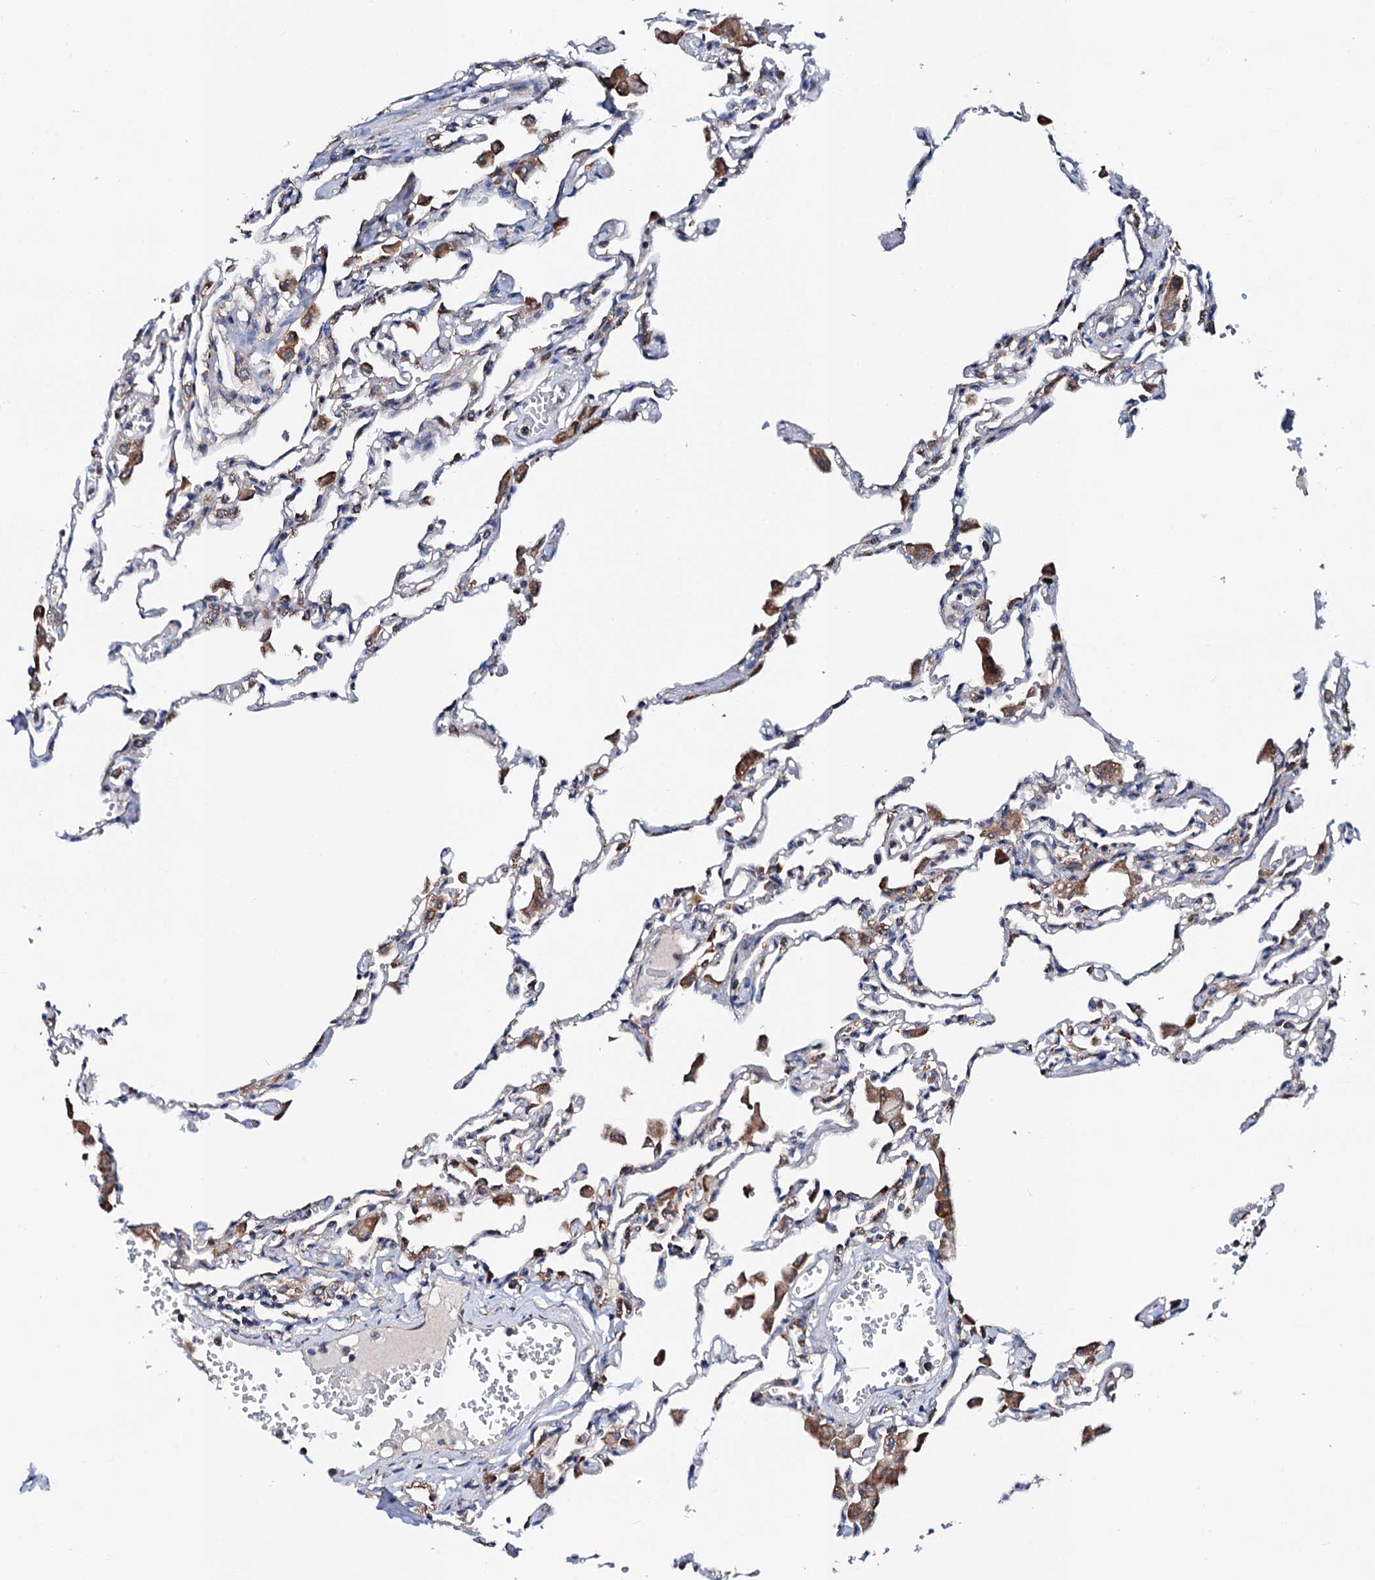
{"staining": {"intensity": "moderate", "quantity": "<25%", "location": "cytoplasmic/membranous"}, "tissue": "lung", "cell_type": "Alveolar cells", "image_type": "normal", "snomed": [{"axis": "morphology", "description": "Normal tissue, NOS"}, {"axis": "topography", "description": "Bronchus"}, {"axis": "topography", "description": "Lung"}], "caption": "Moderate cytoplasmic/membranous expression is appreciated in about <25% of alveolar cells in normal lung.", "gene": "UBE3C", "patient": {"sex": "female", "age": 49}}